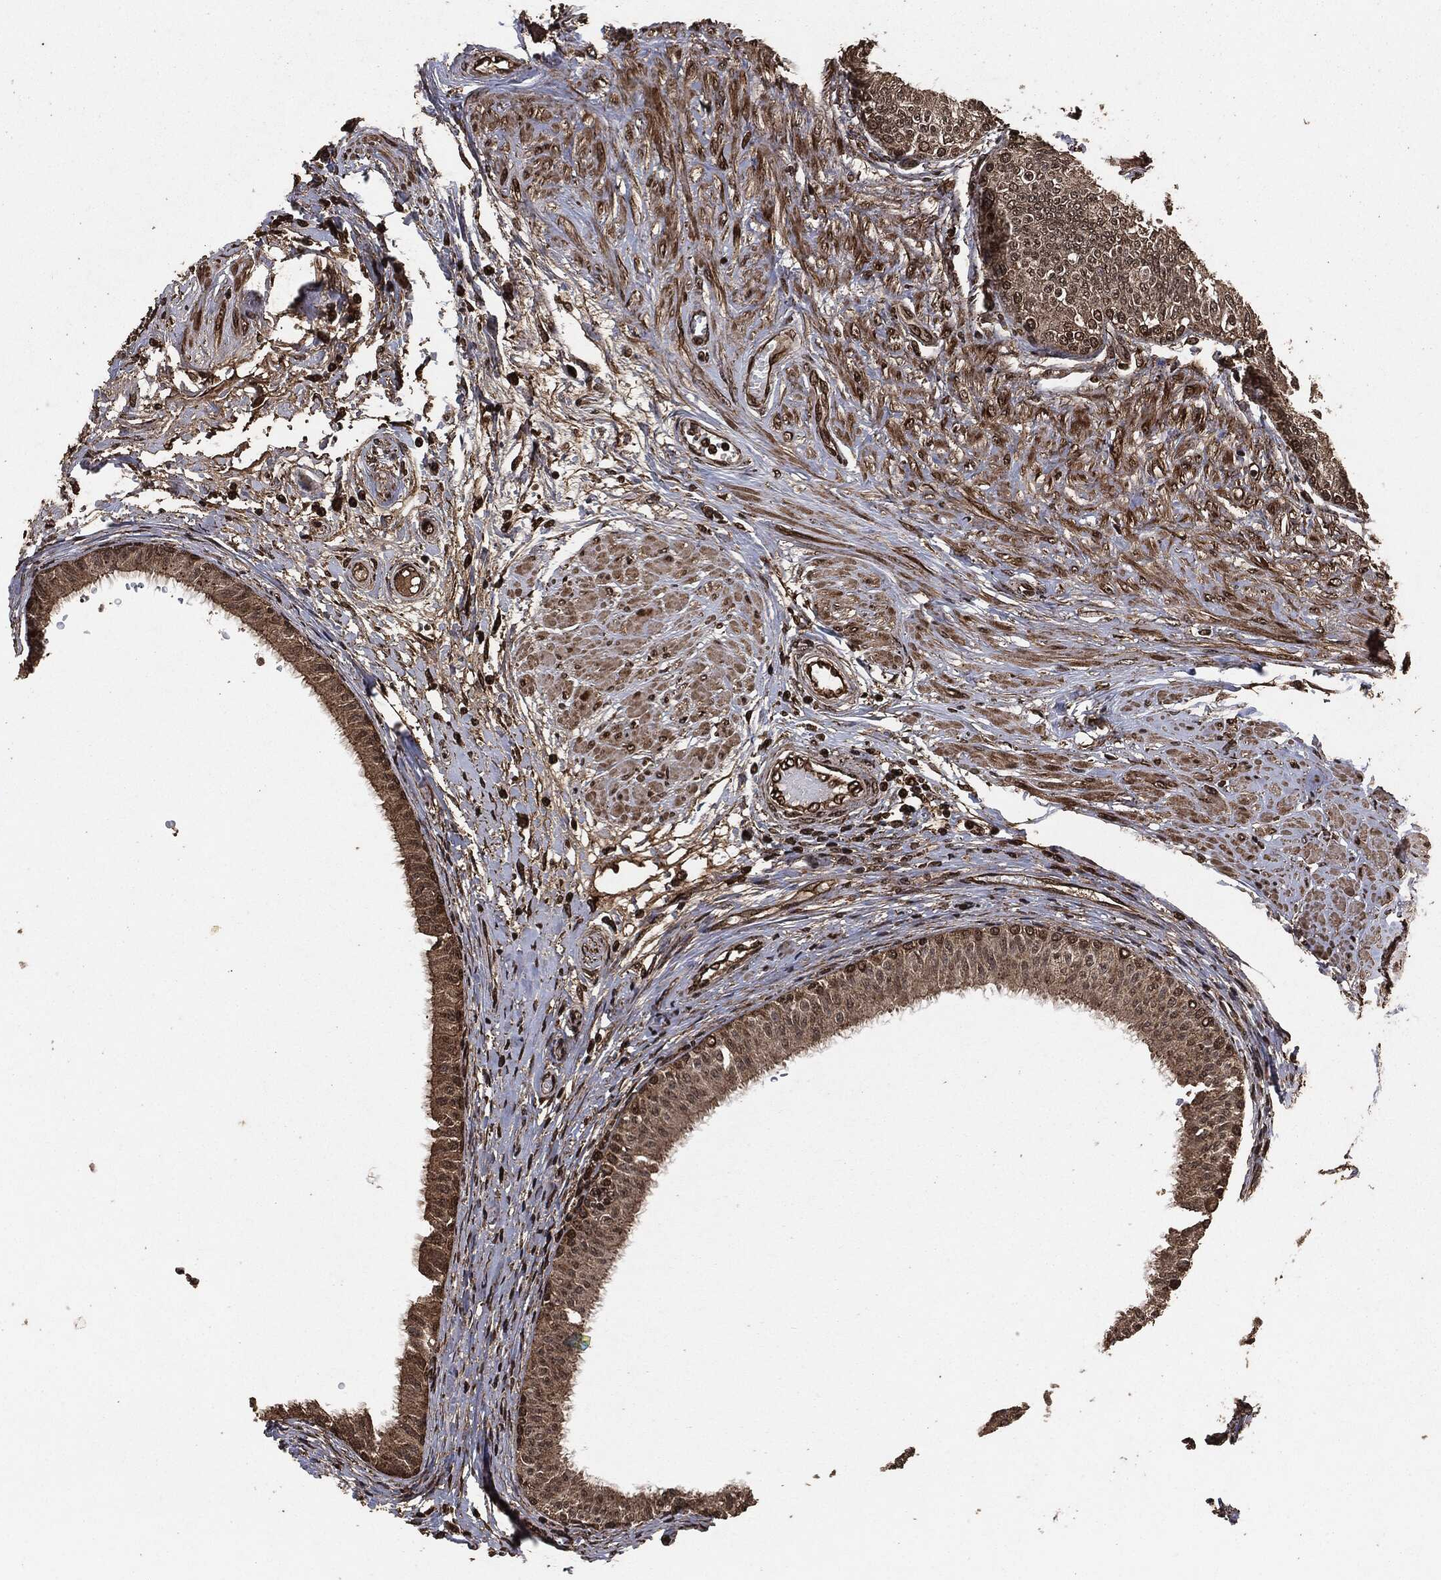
{"staining": {"intensity": "strong", "quantity": "25%-75%", "location": "cytoplasmic/membranous,nuclear"}, "tissue": "epididymis", "cell_type": "Glandular cells", "image_type": "normal", "snomed": [{"axis": "morphology", "description": "Normal tissue, NOS"}, {"axis": "morphology", "description": "Seminoma, NOS"}, {"axis": "topography", "description": "Testis"}, {"axis": "topography", "description": "Epididymis"}], "caption": "Strong cytoplasmic/membranous,nuclear protein positivity is seen in approximately 25%-75% of glandular cells in epididymis.", "gene": "EGFR", "patient": {"sex": "male", "age": 61}}